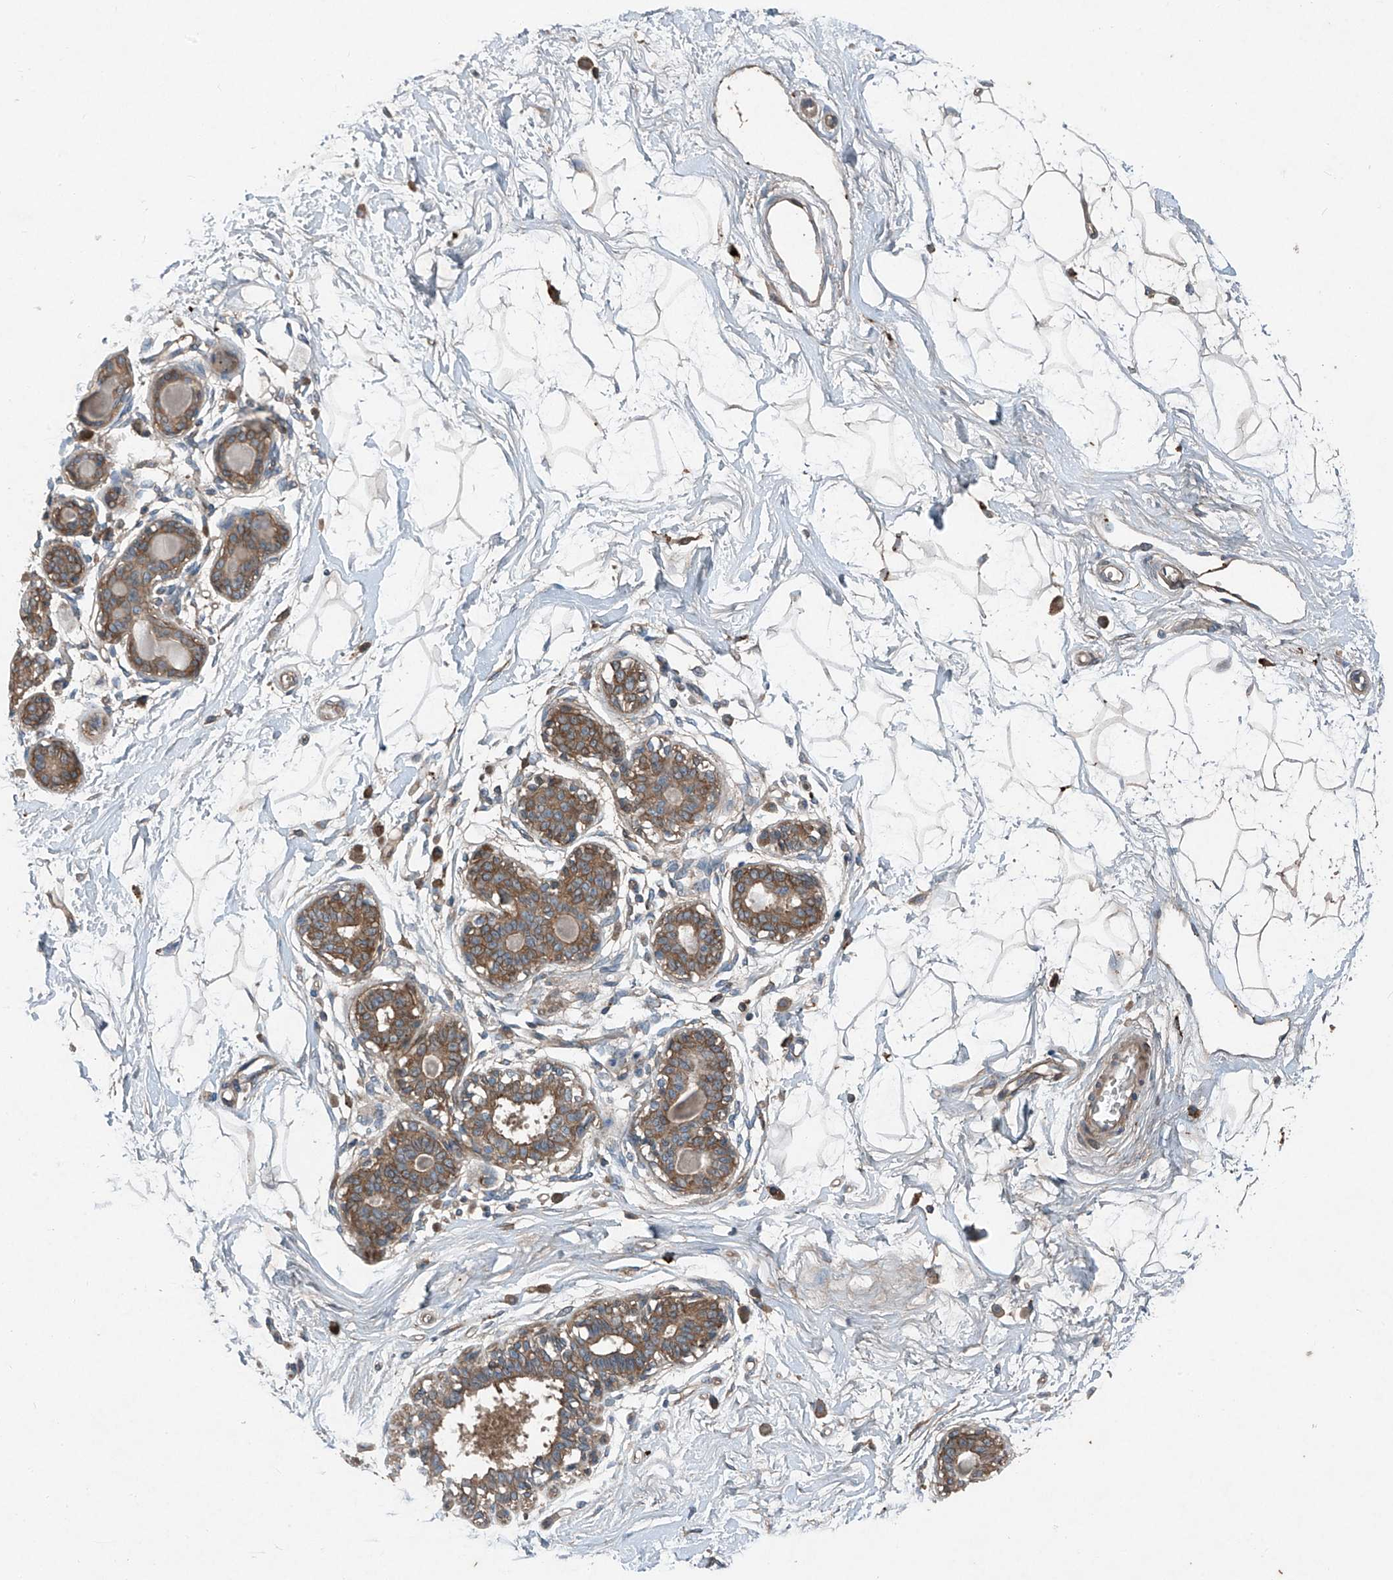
{"staining": {"intensity": "negative", "quantity": "none", "location": "none"}, "tissue": "breast", "cell_type": "Adipocytes", "image_type": "normal", "snomed": [{"axis": "morphology", "description": "Normal tissue, NOS"}, {"axis": "topography", "description": "Breast"}], "caption": "A high-resolution histopathology image shows immunohistochemistry (IHC) staining of unremarkable breast, which displays no significant positivity in adipocytes.", "gene": "FOXRED2", "patient": {"sex": "female", "age": 45}}